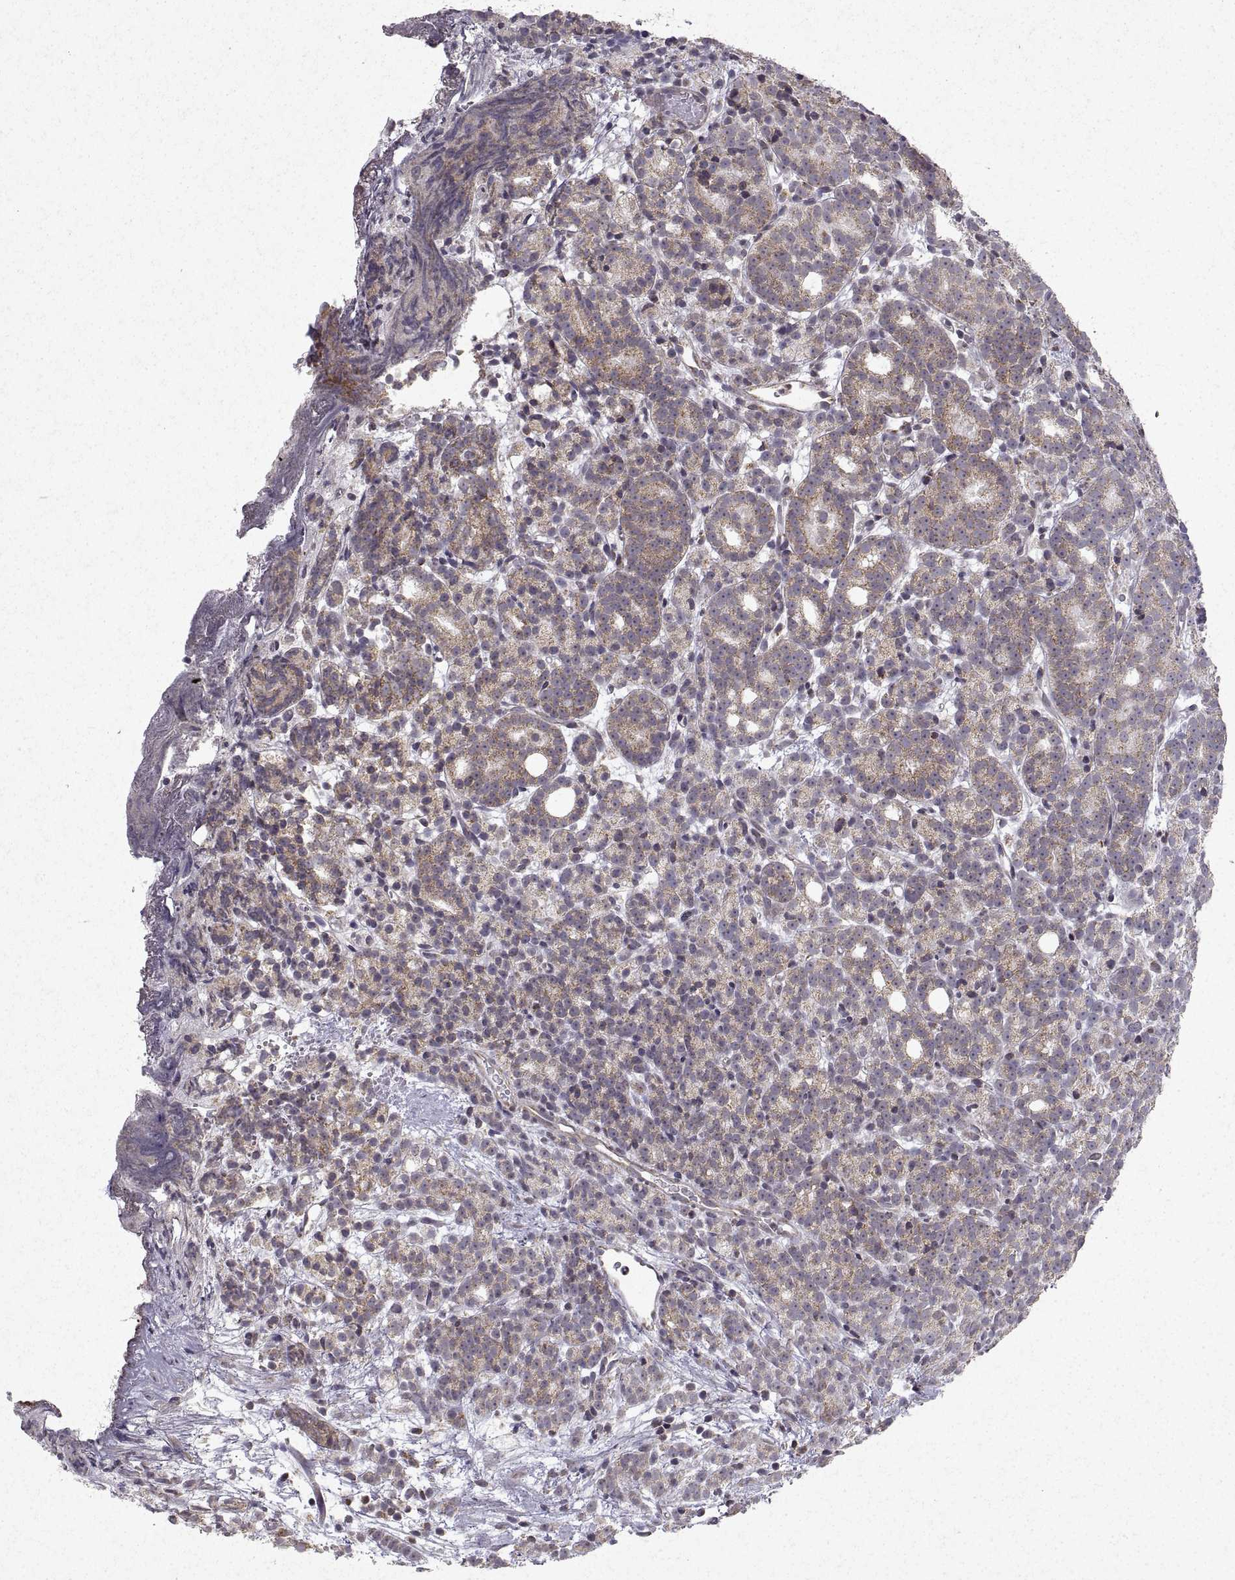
{"staining": {"intensity": "weak", "quantity": ">75%", "location": "cytoplasmic/membranous"}, "tissue": "prostate cancer", "cell_type": "Tumor cells", "image_type": "cancer", "snomed": [{"axis": "morphology", "description": "Adenocarcinoma, High grade"}, {"axis": "topography", "description": "Prostate"}], "caption": "High-grade adenocarcinoma (prostate) stained for a protein reveals weak cytoplasmic/membranous positivity in tumor cells.", "gene": "MANBAL", "patient": {"sex": "male", "age": 53}}